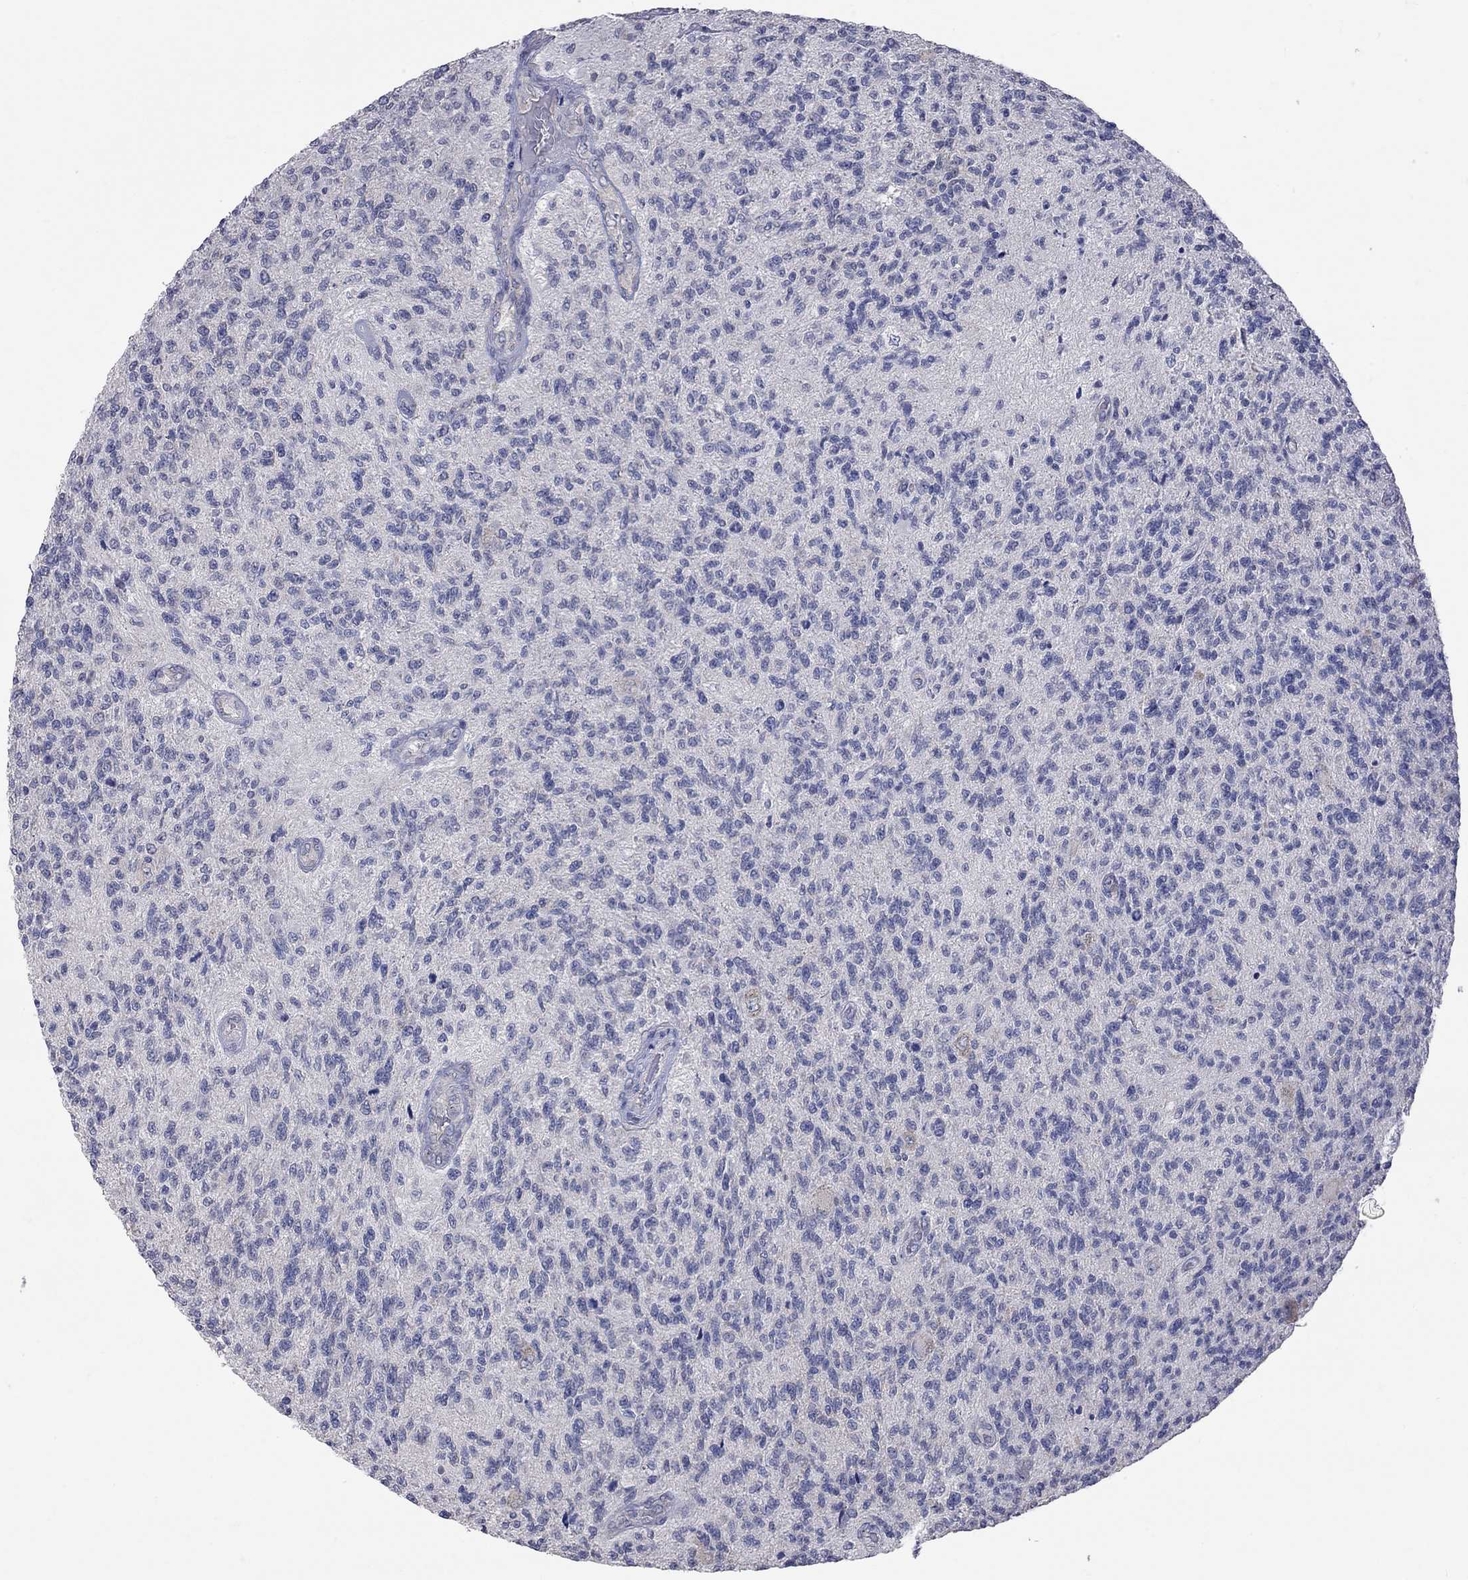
{"staining": {"intensity": "negative", "quantity": "none", "location": "none"}, "tissue": "glioma", "cell_type": "Tumor cells", "image_type": "cancer", "snomed": [{"axis": "morphology", "description": "Glioma, malignant, High grade"}, {"axis": "topography", "description": "Brain"}], "caption": "This is a photomicrograph of immunohistochemistry (IHC) staining of malignant glioma (high-grade), which shows no expression in tumor cells.", "gene": "OPRK1", "patient": {"sex": "male", "age": 56}}